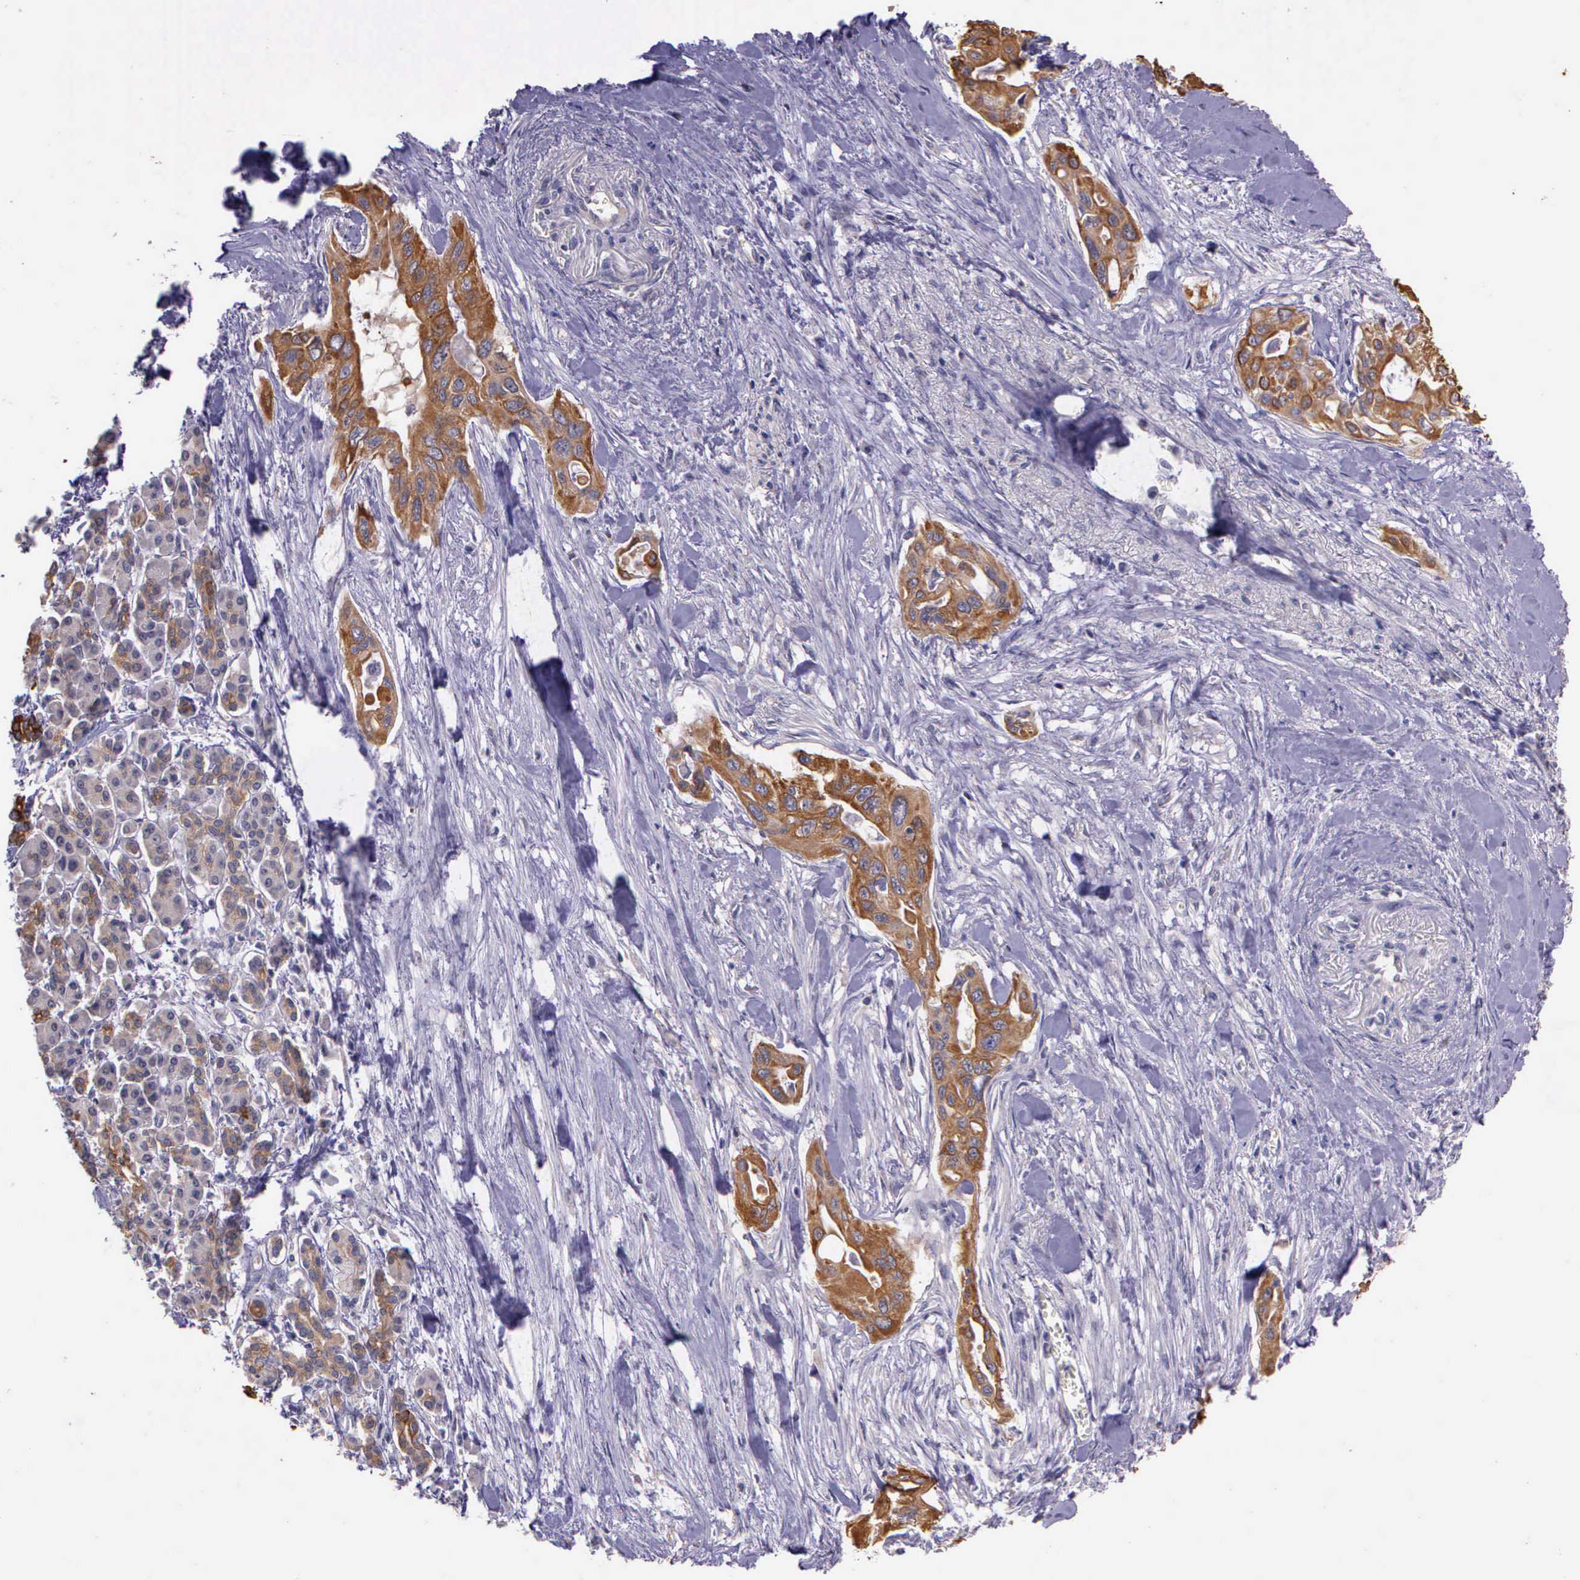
{"staining": {"intensity": "moderate", "quantity": ">75%", "location": "cytoplasmic/membranous"}, "tissue": "pancreatic cancer", "cell_type": "Tumor cells", "image_type": "cancer", "snomed": [{"axis": "morphology", "description": "Adenocarcinoma, NOS"}, {"axis": "topography", "description": "Pancreas"}], "caption": "This micrograph displays pancreatic adenocarcinoma stained with immunohistochemistry (IHC) to label a protein in brown. The cytoplasmic/membranous of tumor cells show moderate positivity for the protein. Nuclei are counter-stained blue.", "gene": "IGBP1", "patient": {"sex": "male", "age": 77}}